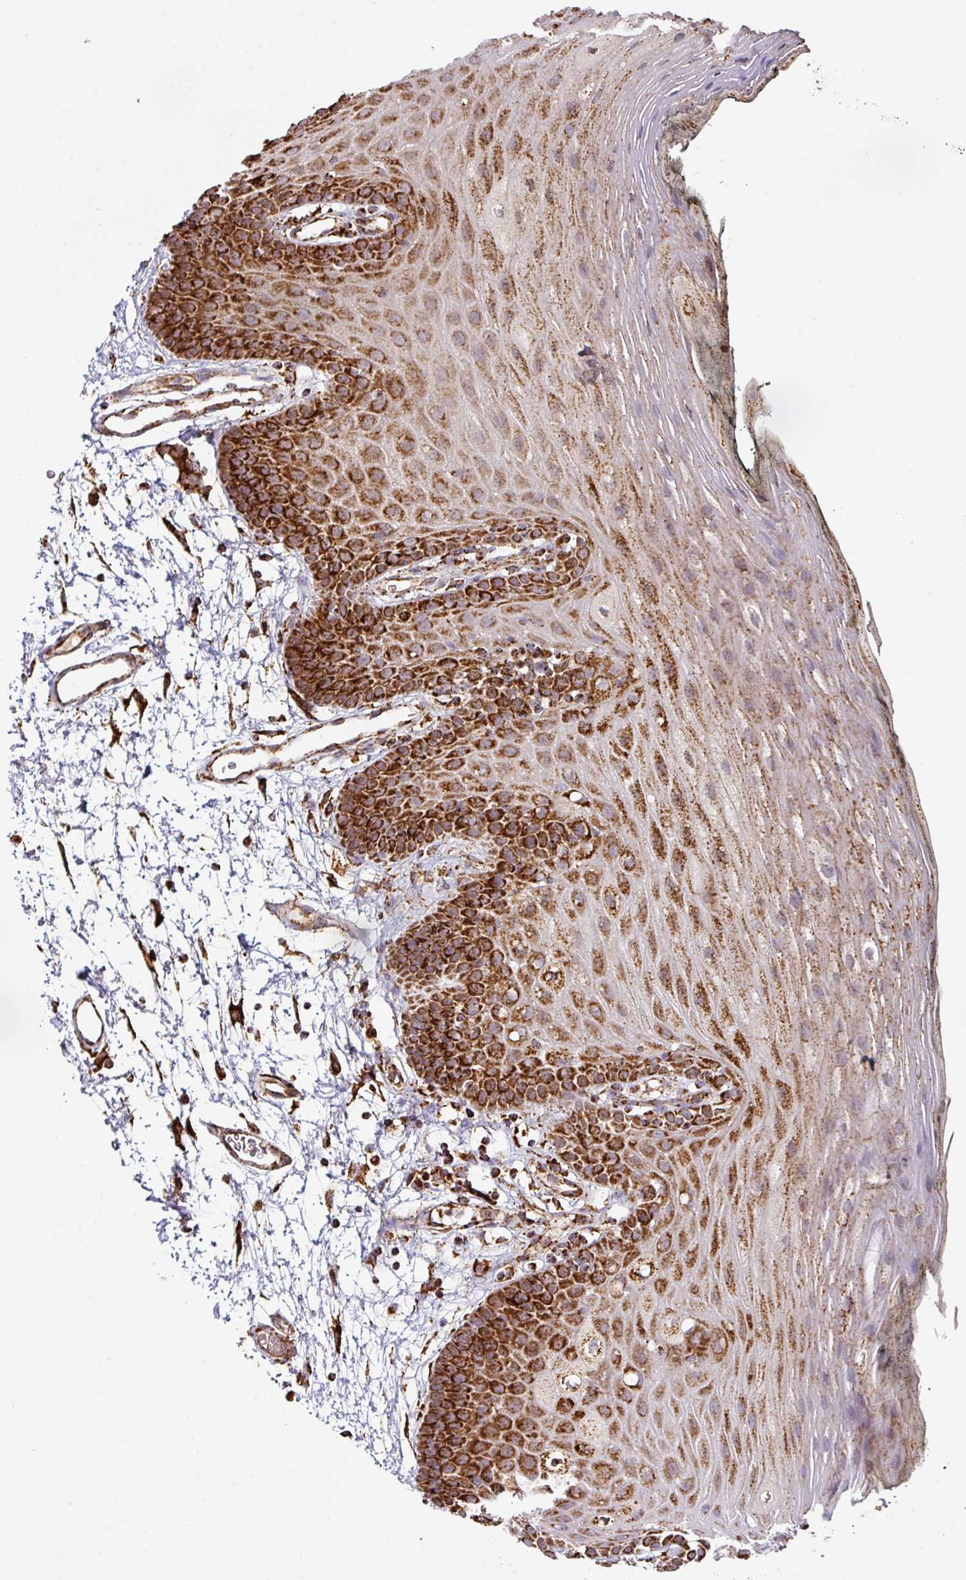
{"staining": {"intensity": "strong", "quantity": ">75%", "location": "cytoplasmic/membranous"}, "tissue": "oral mucosa", "cell_type": "Squamous epithelial cells", "image_type": "normal", "snomed": [{"axis": "morphology", "description": "Normal tissue, NOS"}, {"axis": "topography", "description": "Oral tissue"}, {"axis": "topography", "description": "Tounge, NOS"}], "caption": "The image demonstrates immunohistochemical staining of unremarkable oral mucosa. There is strong cytoplasmic/membranous expression is present in about >75% of squamous epithelial cells.", "gene": "TRAP1", "patient": {"sex": "female", "age": 81}}